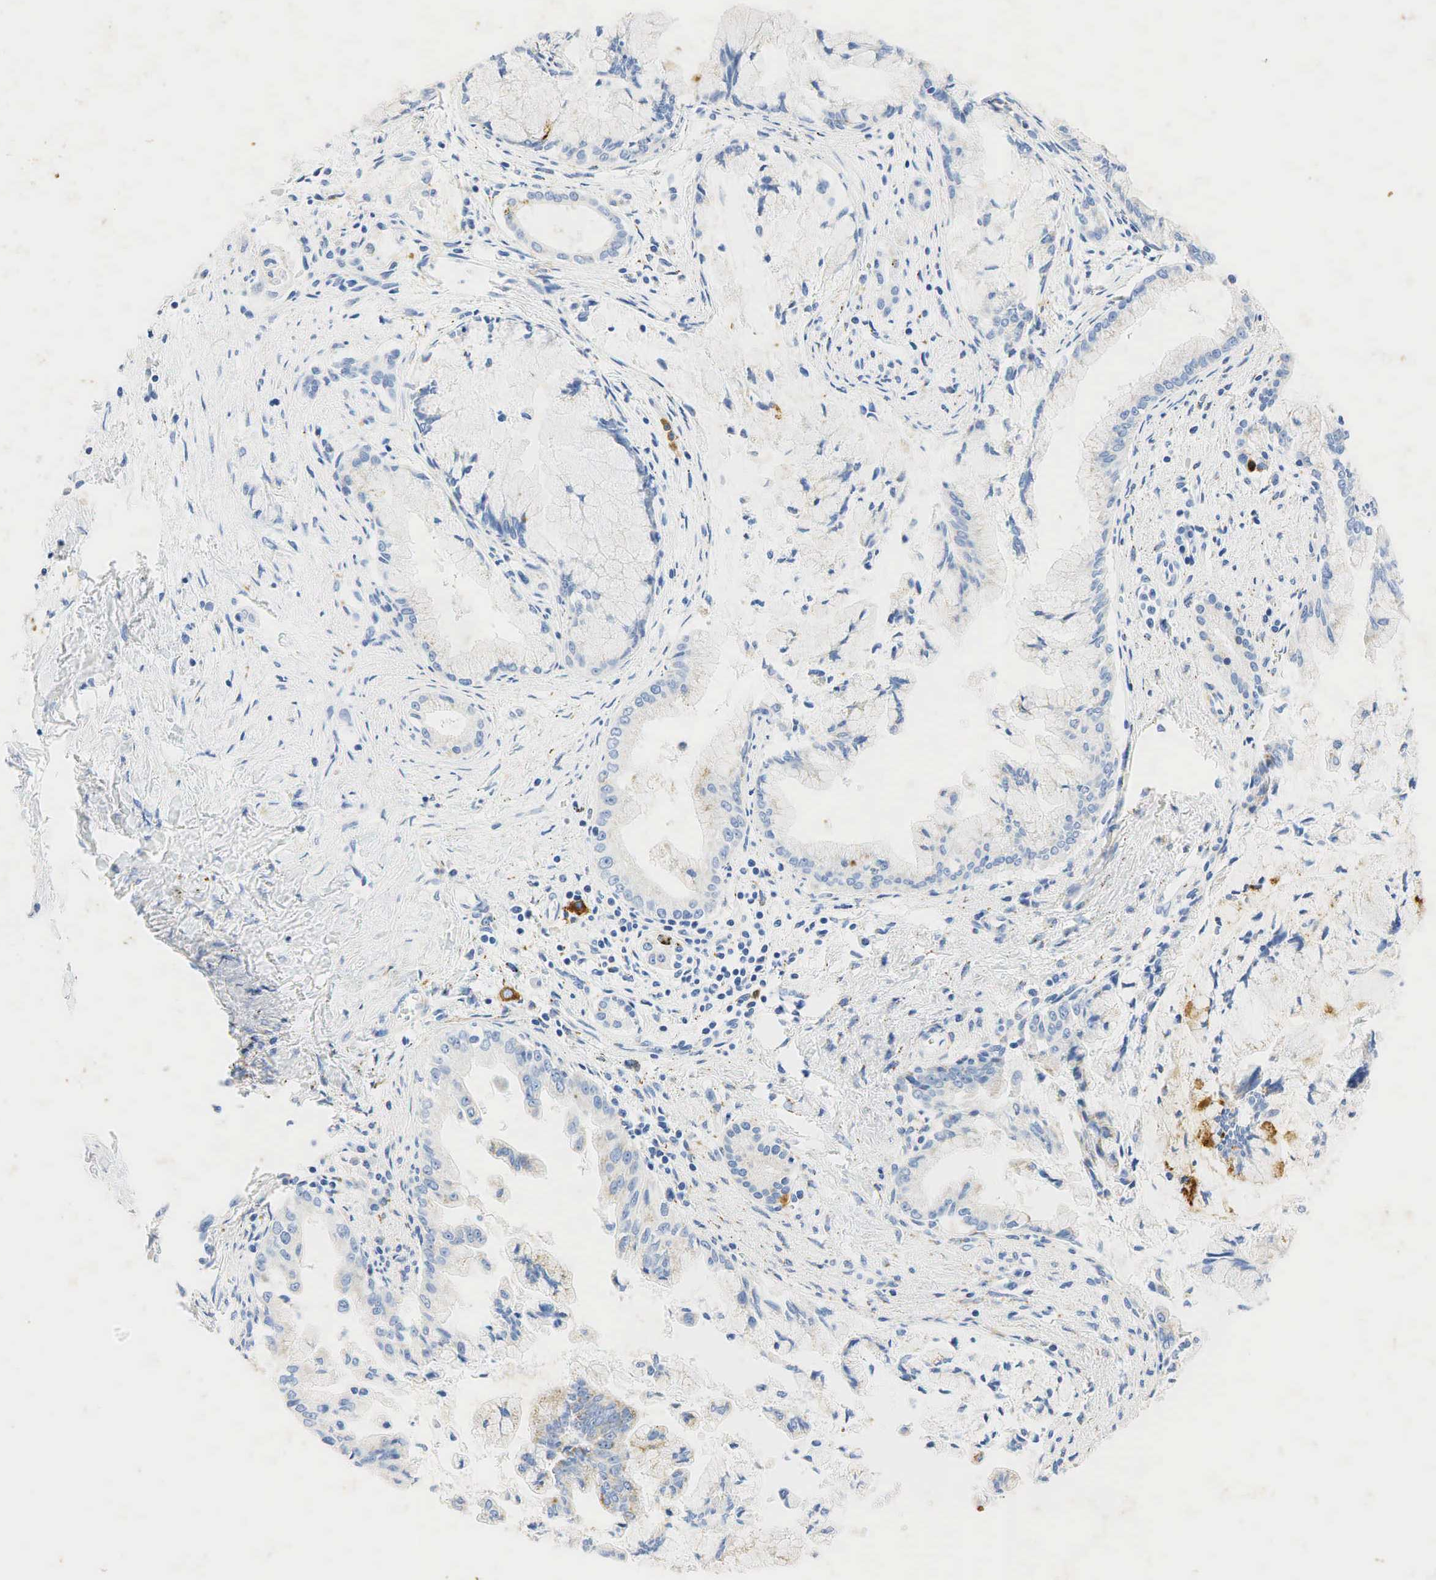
{"staining": {"intensity": "weak", "quantity": "<25%", "location": "cytoplasmic/membranous"}, "tissue": "pancreatic cancer", "cell_type": "Tumor cells", "image_type": "cancer", "snomed": [{"axis": "morphology", "description": "Adenocarcinoma, NOS"}, {"axis": "topography", "description": "Pancreas"}], "caption": "Tumor cells show no significant protein staining in pancreatic cancer (adenocarcinoma).", "gene": "SYP", "patient": {"sex": "male", "age": 59}}